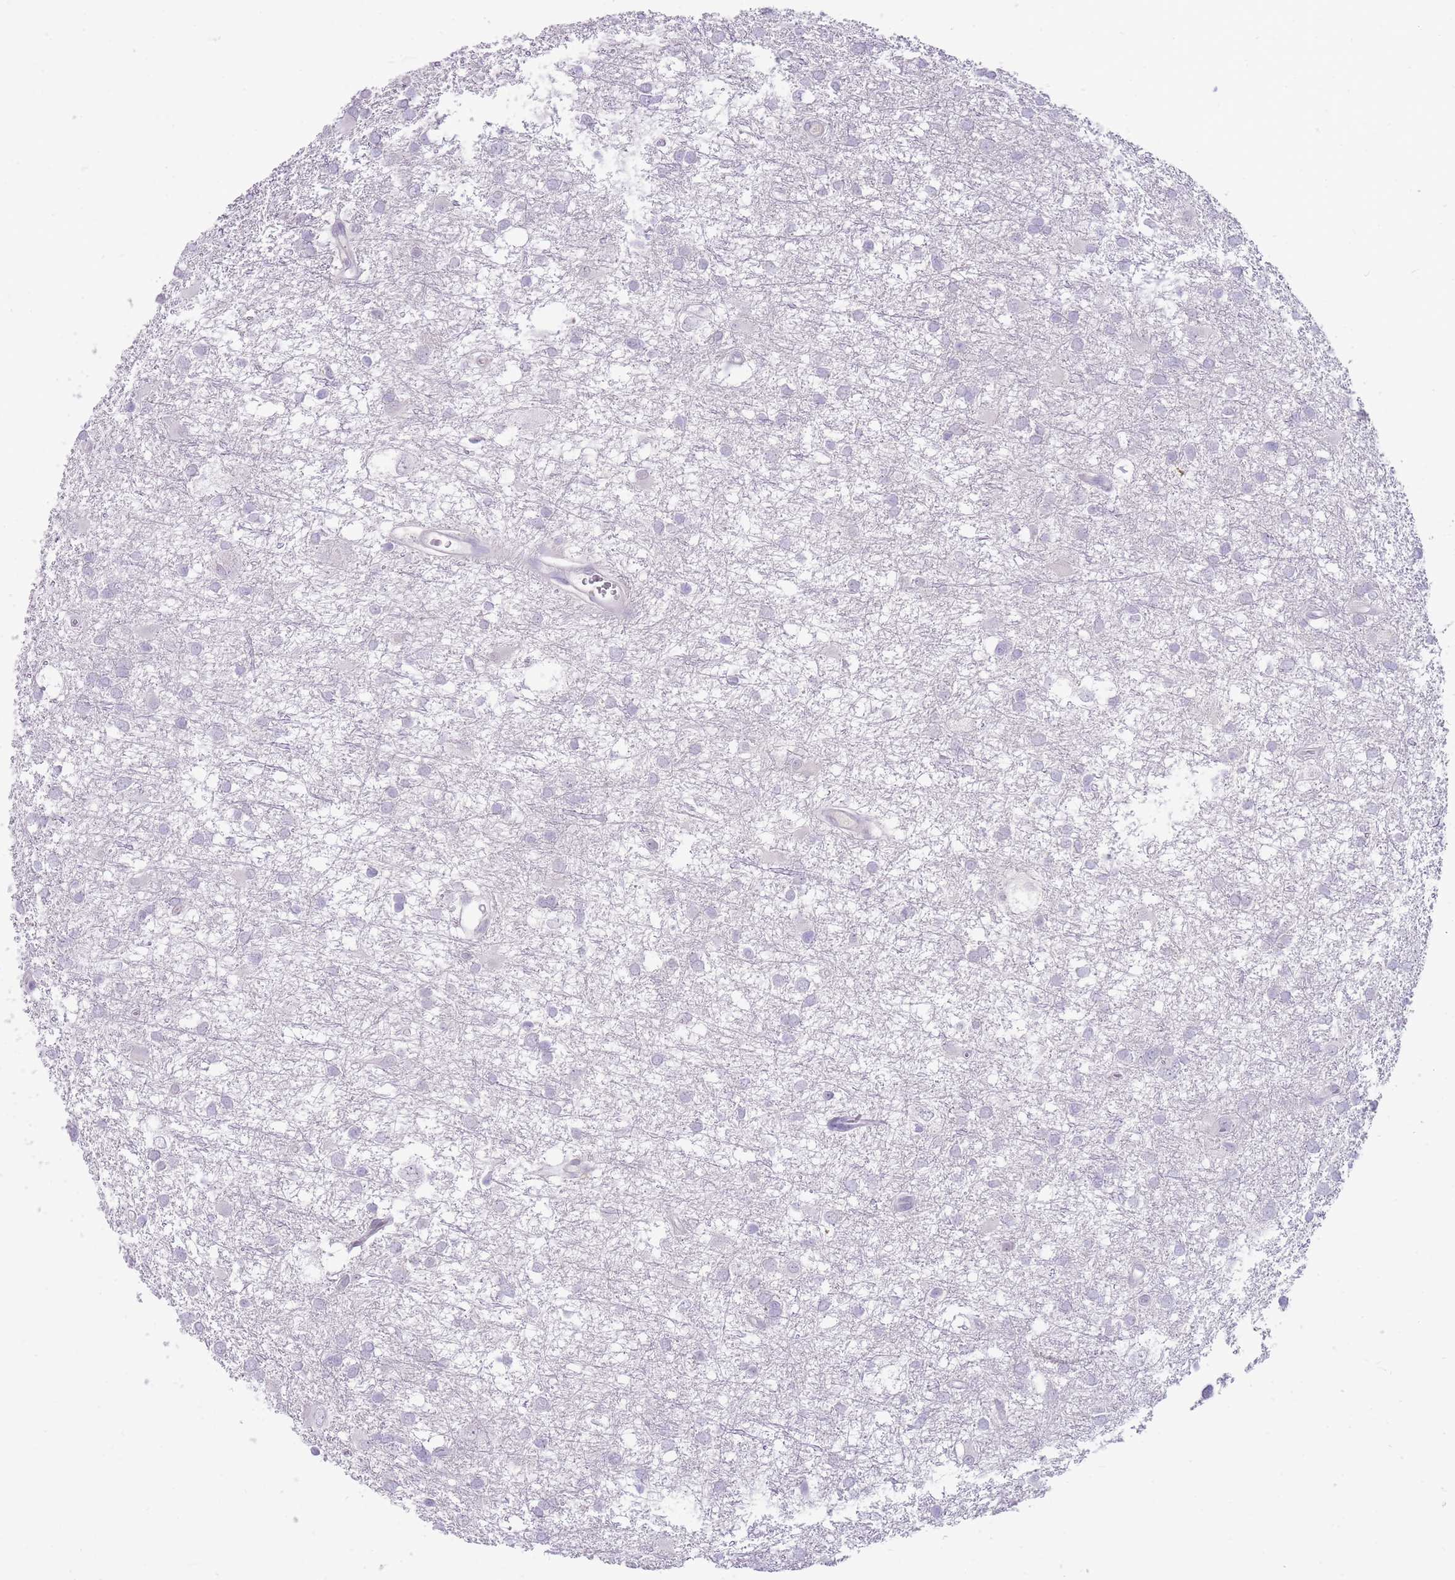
{"staining": {"intensity": "negative", "quantity": "none", "location": "none"}, "tissue": "glioma", "cell_type": "Tumor cells", "image_type": "cancer", "snomed": [{"axis": "morphology", "description": "Glioma, malignant, High grade"}, {"axis": "topography", "description": "Brain"}], "caption": "Tumor cells show no significant protein expression in glioma.", "gene": "ERICH4", "patient": {"sex": "male", "age": 61}}